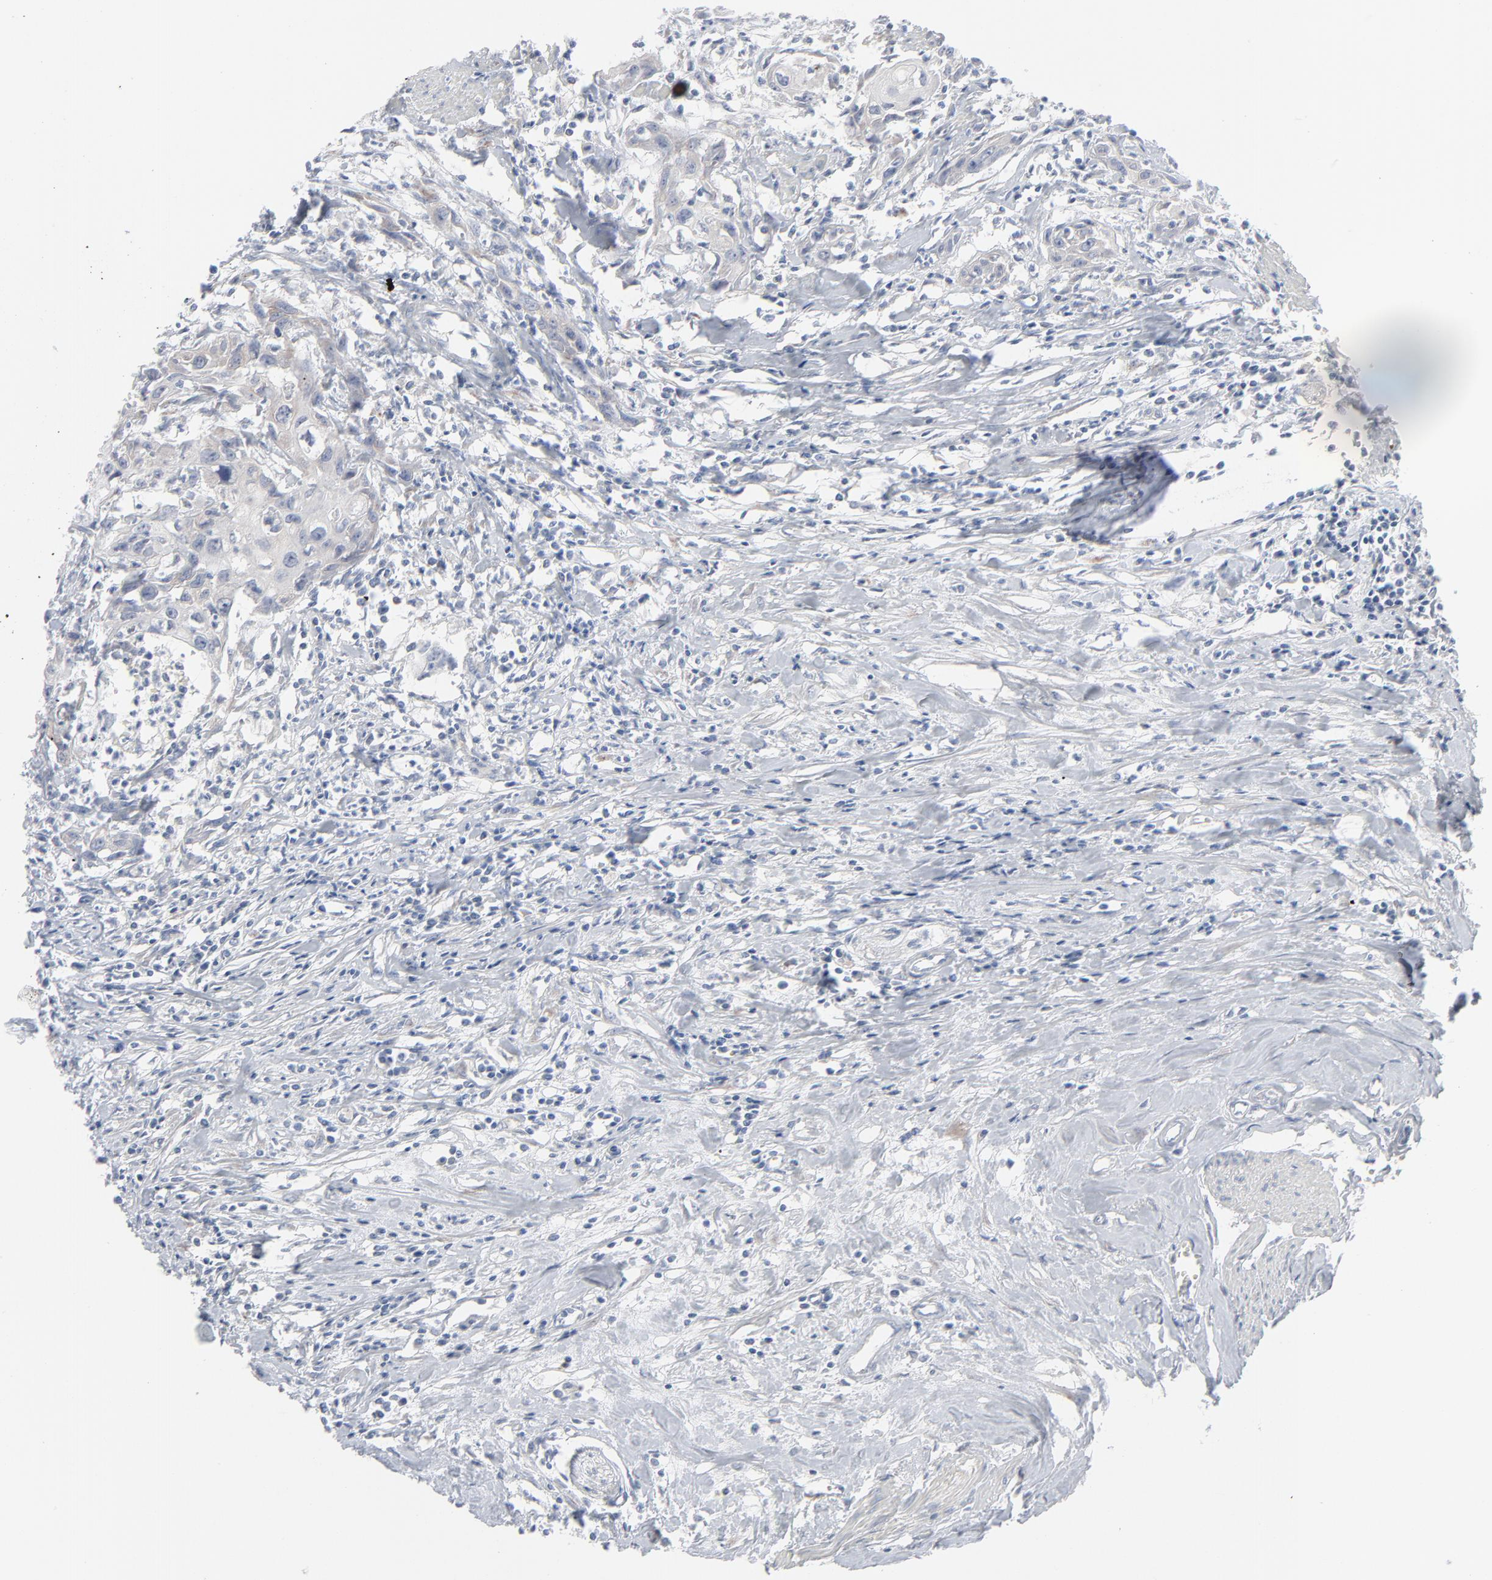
{"staining": {"intensity": "weak", "quantity": "<25%", "location": "cytoplasmic/membranous"}, "tissue": "urothelial cancer", "cell_type": "Tumor cells", "image_type": "cancer", "snomed": [{"axis": "morphology", "description": "Urothelial carcinoma, High grade"}, {"axis": "topography", "description": "Urinary bladder"}], "caption": "Urothelial cancer was stained to show a protein in brown. There is no significant positivity in tumor cells.", "gene": "KDSR", "patient": {"sex": "male", "age": 54}}